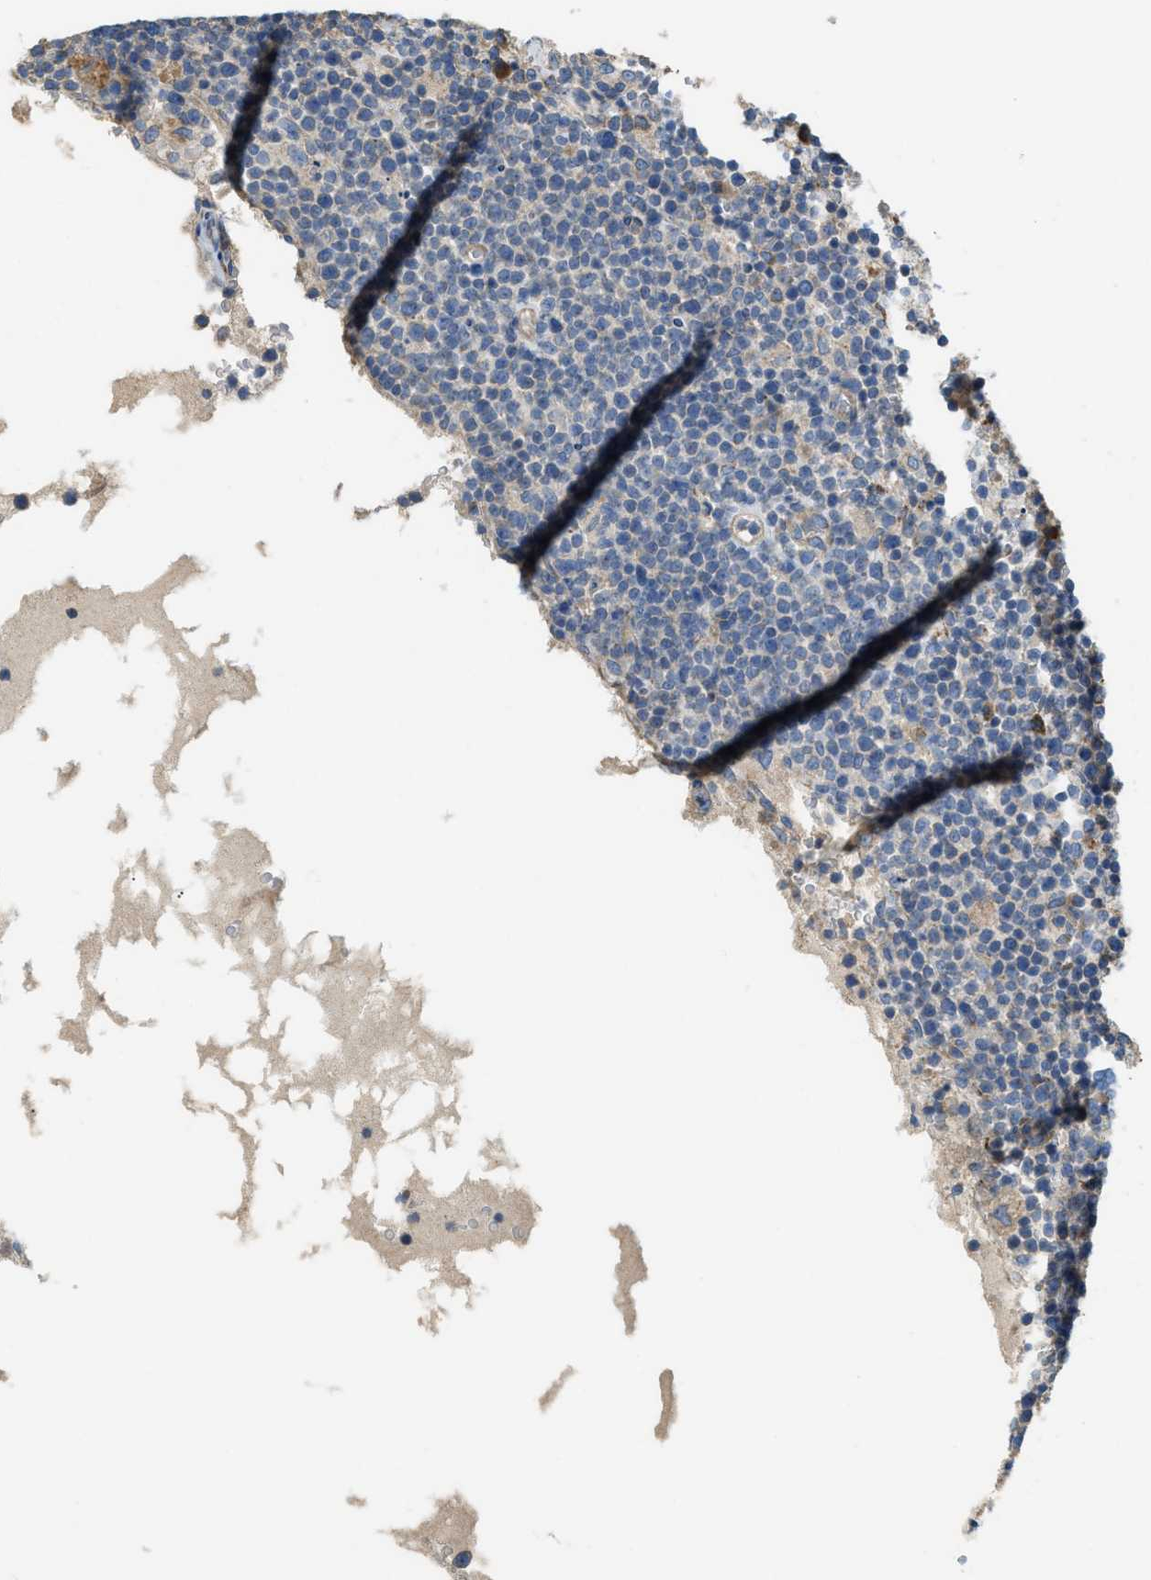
{"staining": {"intensity": "negative", "quantity": "none", "location": "none"}, "tissue": "lymphoma", "cell_type": "Tumor cells", "image_type": "cancer", "snomed": [{"axis": "morphology", "description": "Malignant lymphoma, non-Hodgkin's type, High grade"}, {"axis": "topography", "description": "Lymph node"}], "caption": "Immunohistochemical staining of high-grade malignant lymphoma, non-Hodgkin's type exhibits no significant expression in tumor cells.", "gene": "TMEM68", "patient": {"sex": "male", "age": 61}}